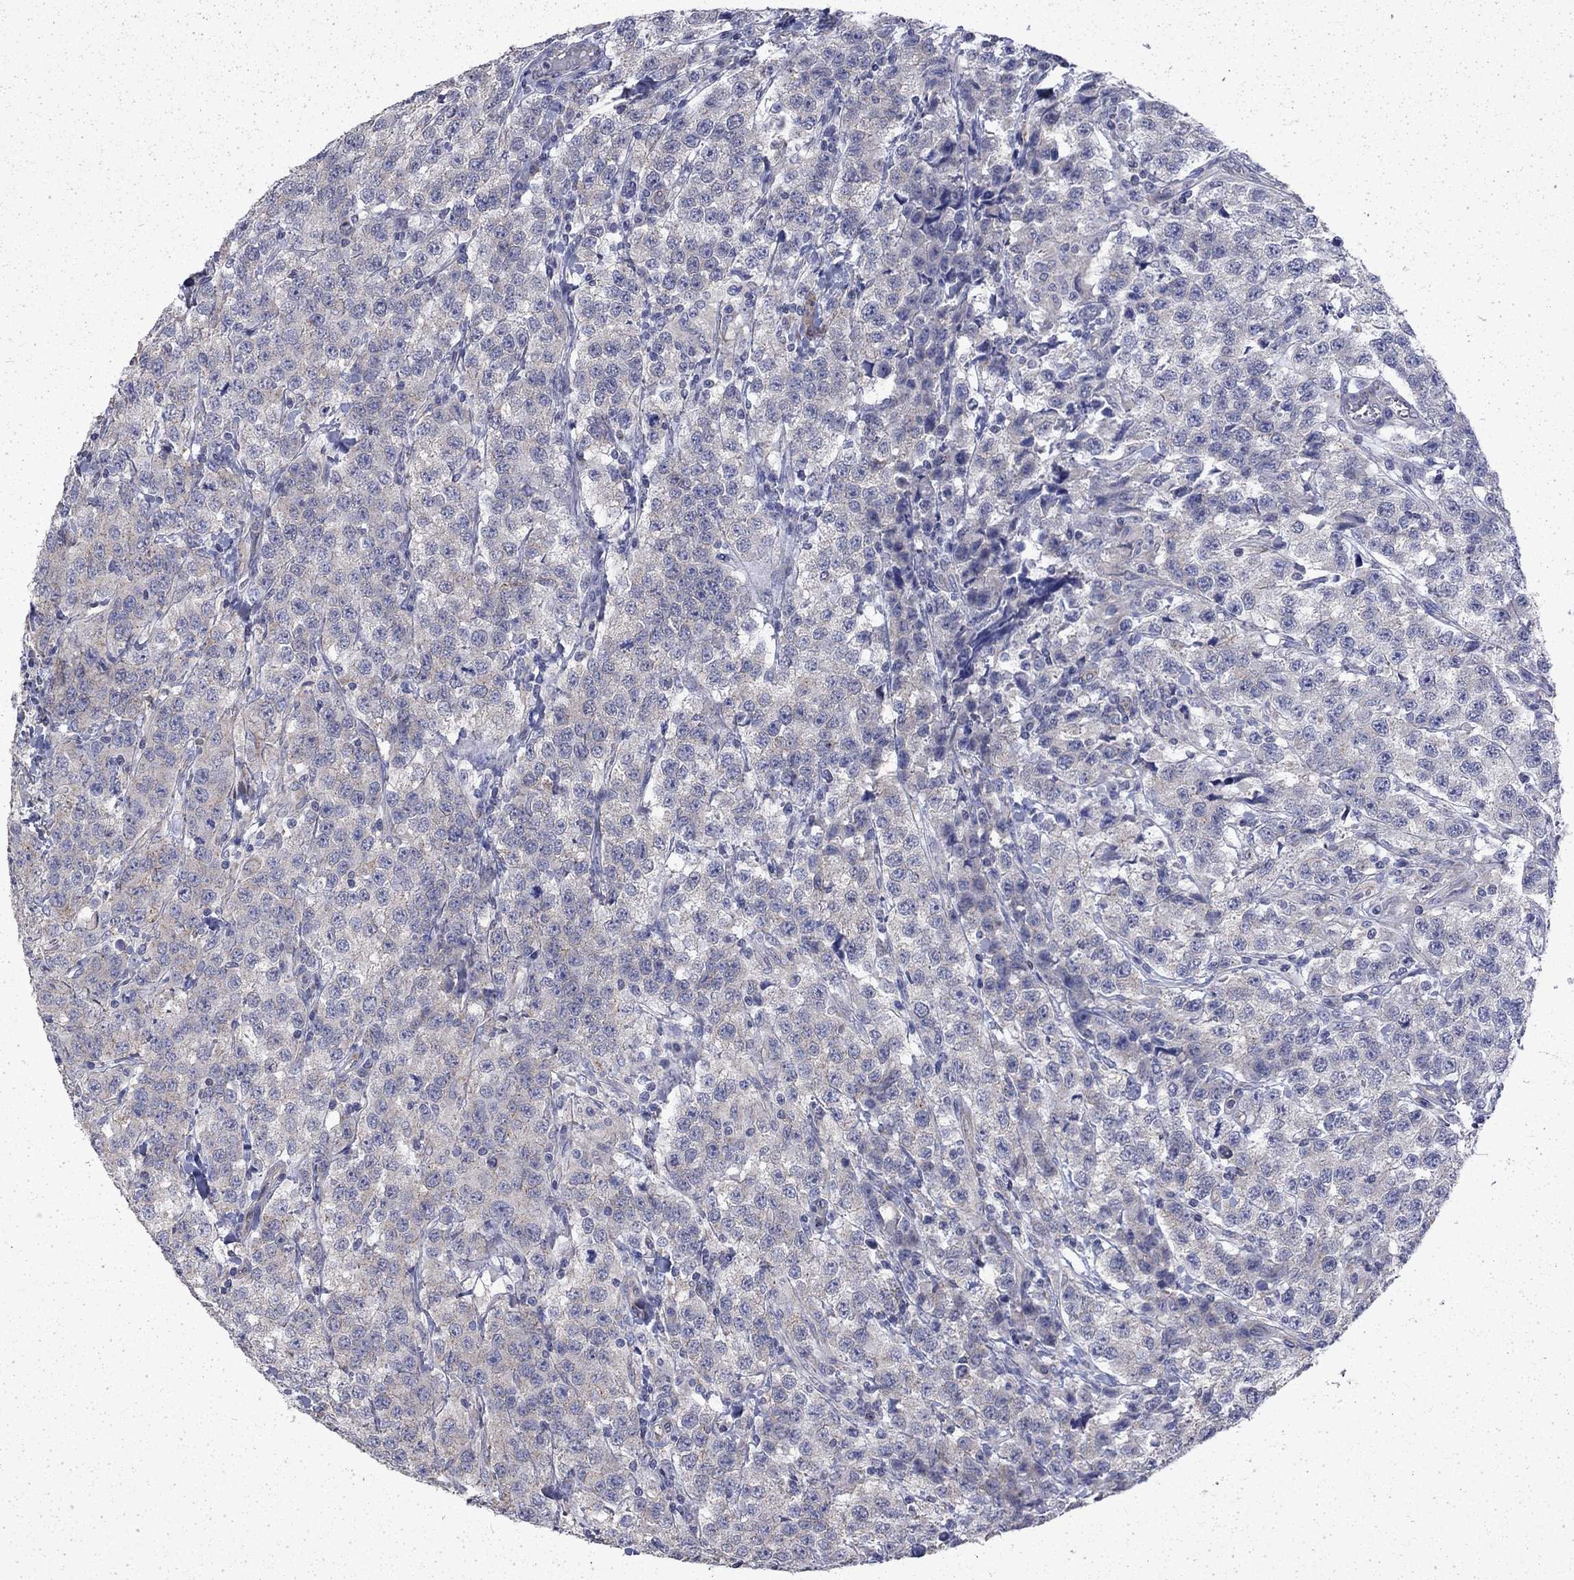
{"staining": {"intensity": "negative", "quantity": "none", "location": "none"}, "tissue": "testis cancer", "cell_type": "Tumor cells", "image_type": "cancer", "snomed": [{"axis": "morphology", "description": "Seminoma, NOS"}, {"axis": "topography", "description": "Testis"}], "caption": "Photomicrograph shows no significant protein expression in tumor cells of seminoma (testis). (DAB (3,3'-diaminobenzidine) IHC with hematoxylin counter stain).", "gene": "DTNA", "patient": {"sex": "male", "age": 59}}